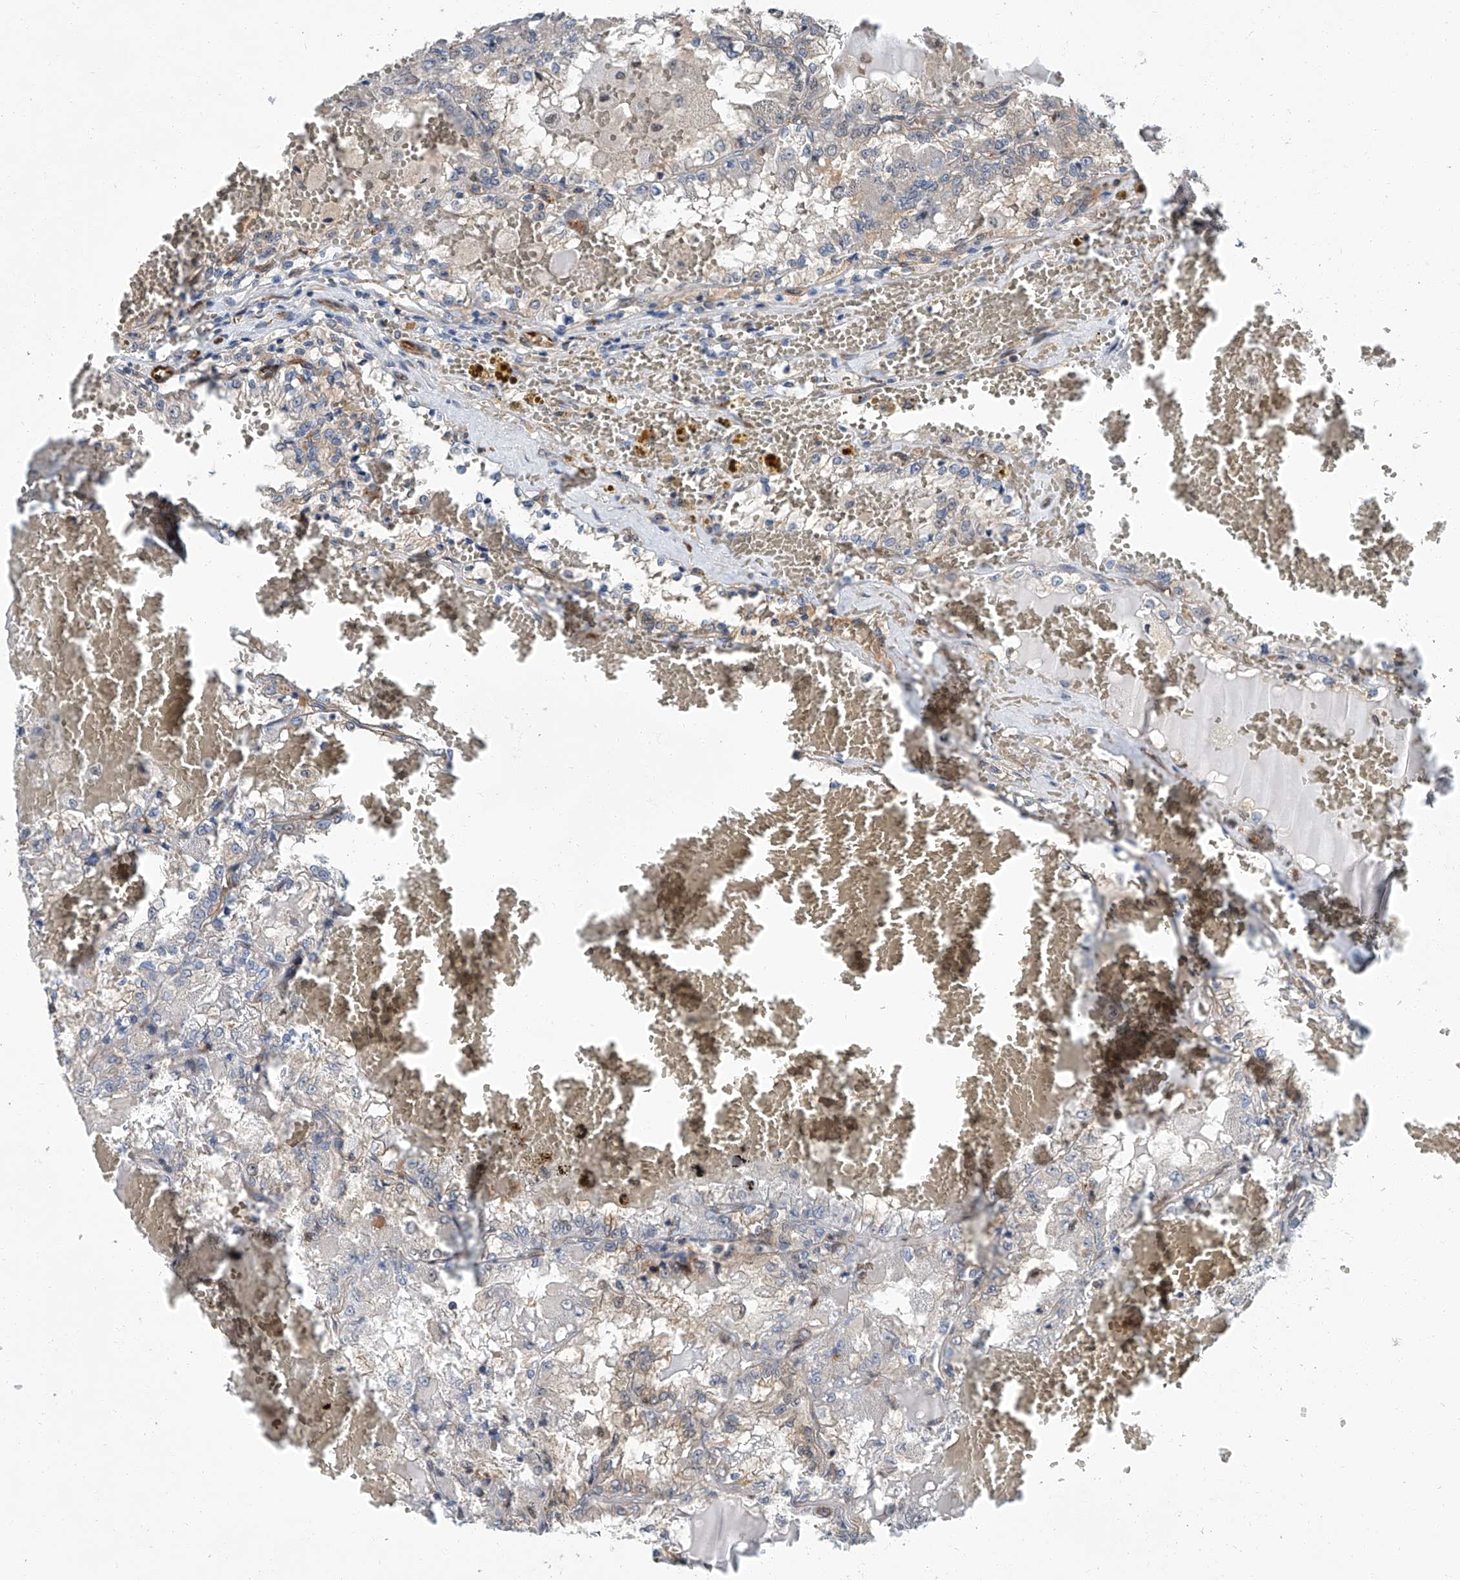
{"staining": {"intensity": "weak", "quantity": "25%-75%", "location": "cytoplasmic/membranous"}, "tissue": "renal cancer", "cell_type": "Tumor cells", "image_type": "cancer", "snomed": [{"axis": "morphology", "description": "Adenocarcinoma, NOS"}, {"axis": "topography", "description": "Kidney"}], "caption": "Protein staining shows weak cytoplasmic/membranous positivity in about 25%-75% of tumor cells in renal cancer (adenocarcinoma). Nuclei are stained in blue.", "gene": "PSMB10", "patient": {"sex": "female", "age": 56}}